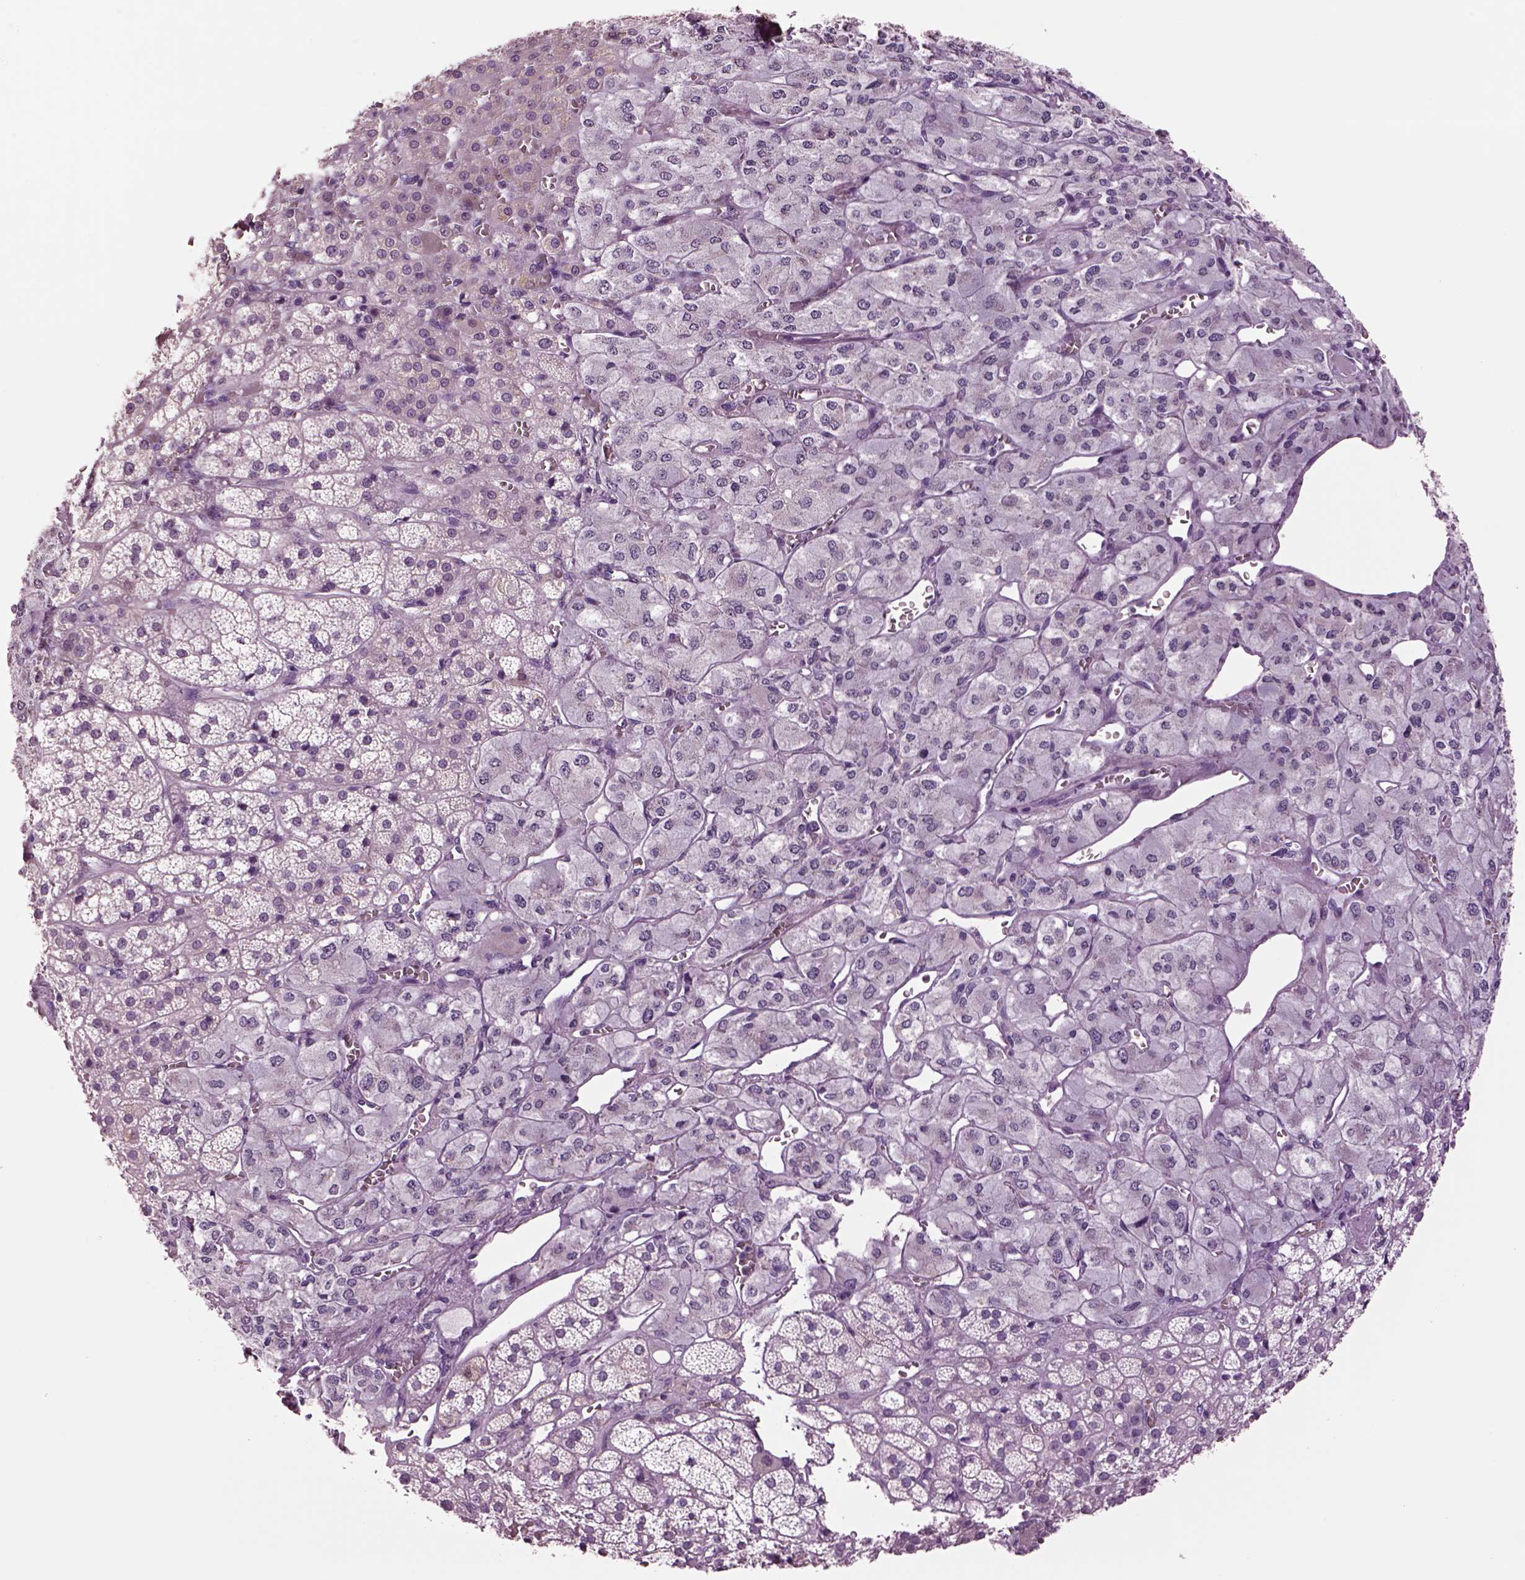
{"staining": {"intensity": "negative", "quantity": "none", "location": "none"}, "tissue": "adrenal gland", "cell_type": "Glandular cells", "image_type": "normal", "snomed": [{"axis": "morphology", "description": "Normal tissue, NOS"}, {"axis": "topography", "description": "Adrenal gland"}], "caption": "Micrograph shows no significant protein positivity in glandular cells of unremarkable adrenal gland. (Immunohistochemistry (ihc), brightfield microscopy, high magnification).", "gene": "CLPSL1", "patient": {"sex": "female", "age": 60}}